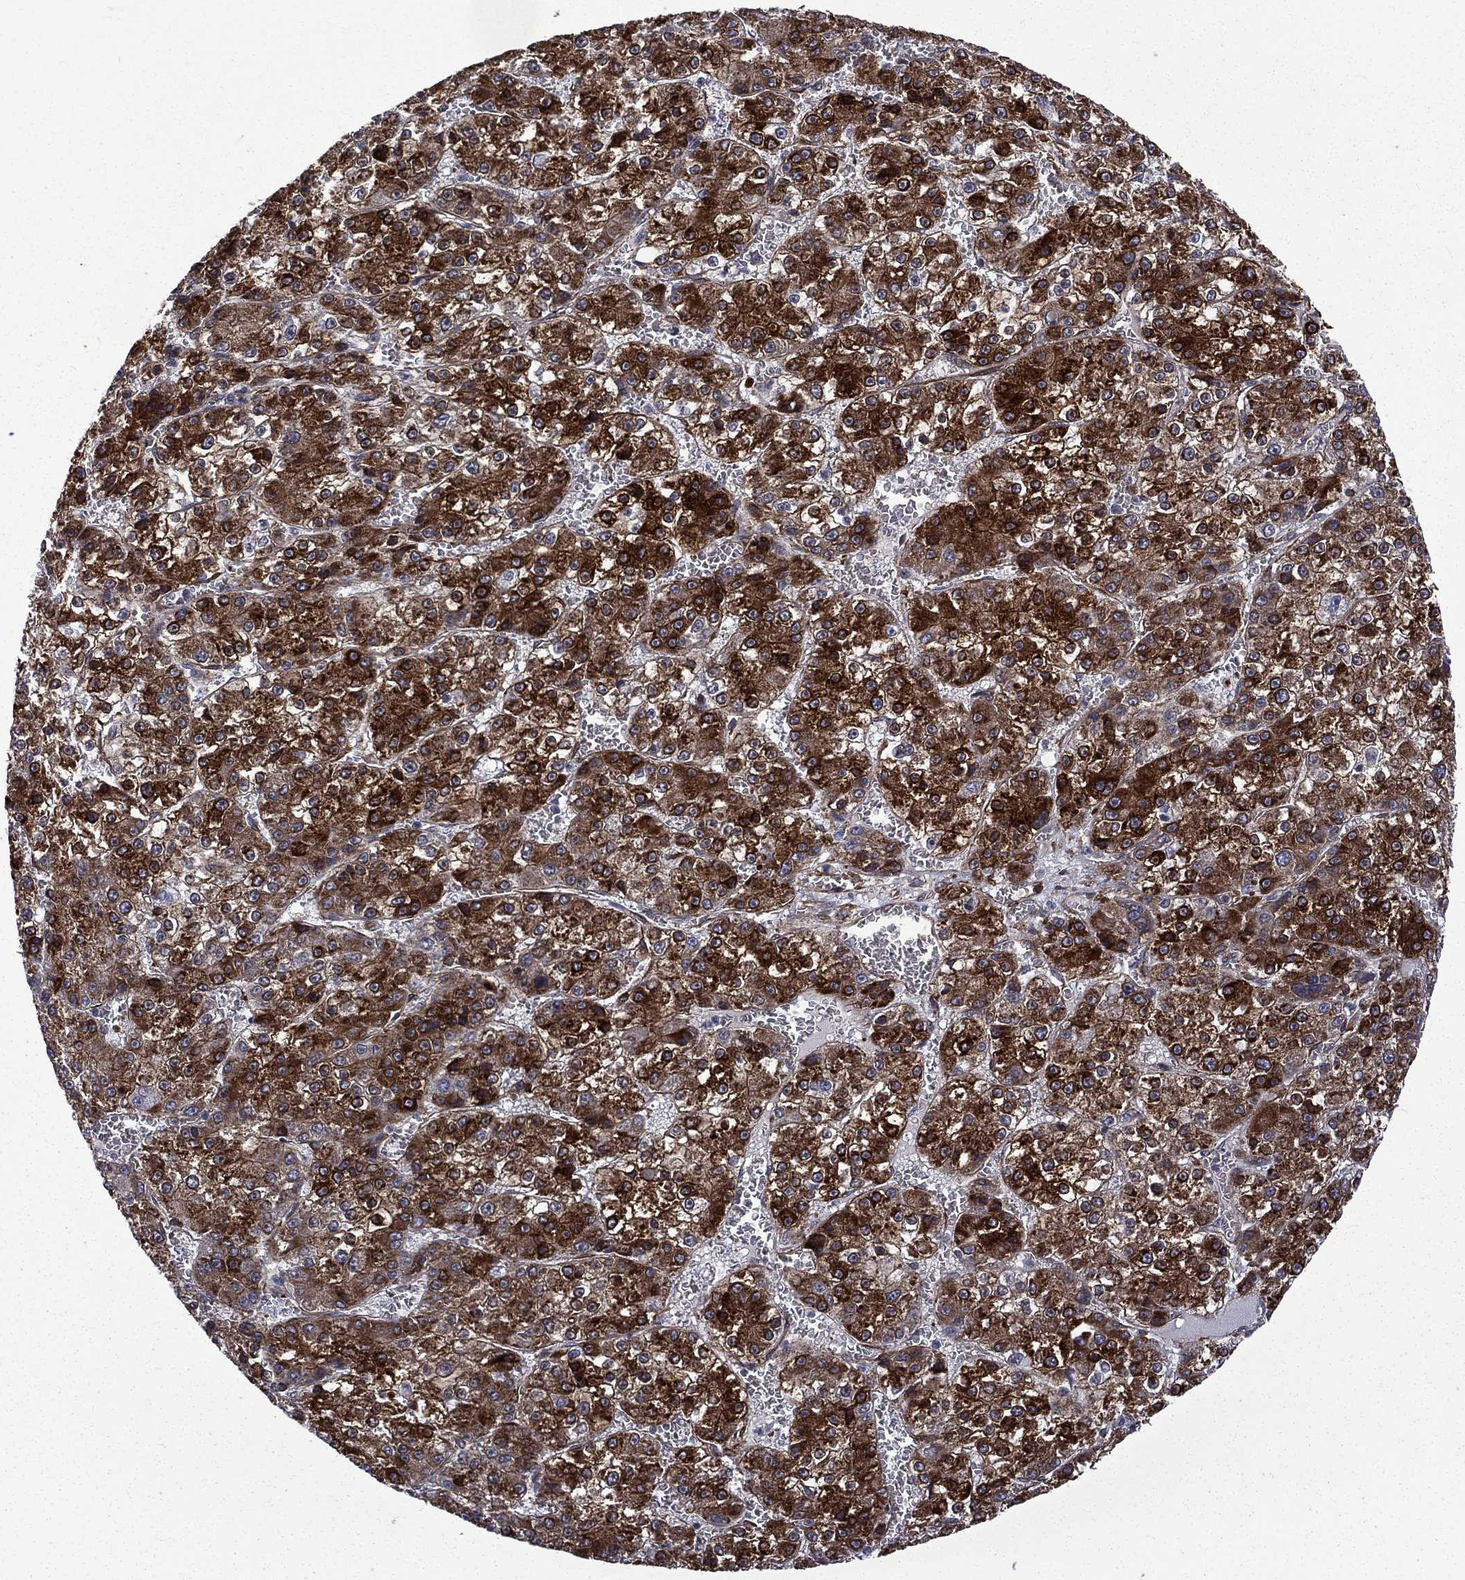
{"staining": {"intensity": "strong", "quantity": ">75%", "location": "cytoplasmic/membranous"}, "tissue": "liver cancer", "cell_type": "Tumor cells", "image_type": "cancer", "snomed": [{"axis": "morphology", "description": "Carcinoma, Hepatocellular, NOS"}, {"axis": "topography", "description": "Liver"}], "caption": "Liver cancer (hepatocellular carcinoma) stained with DAB (3,3'-diaminobenzidine) immunohistochemistry displays high levels of strong cytoplasmic/membranous expression in about >75% of tumor cells.", "gene": "PPFIBP1", "patient": {"sex": "female", "age": 73}}